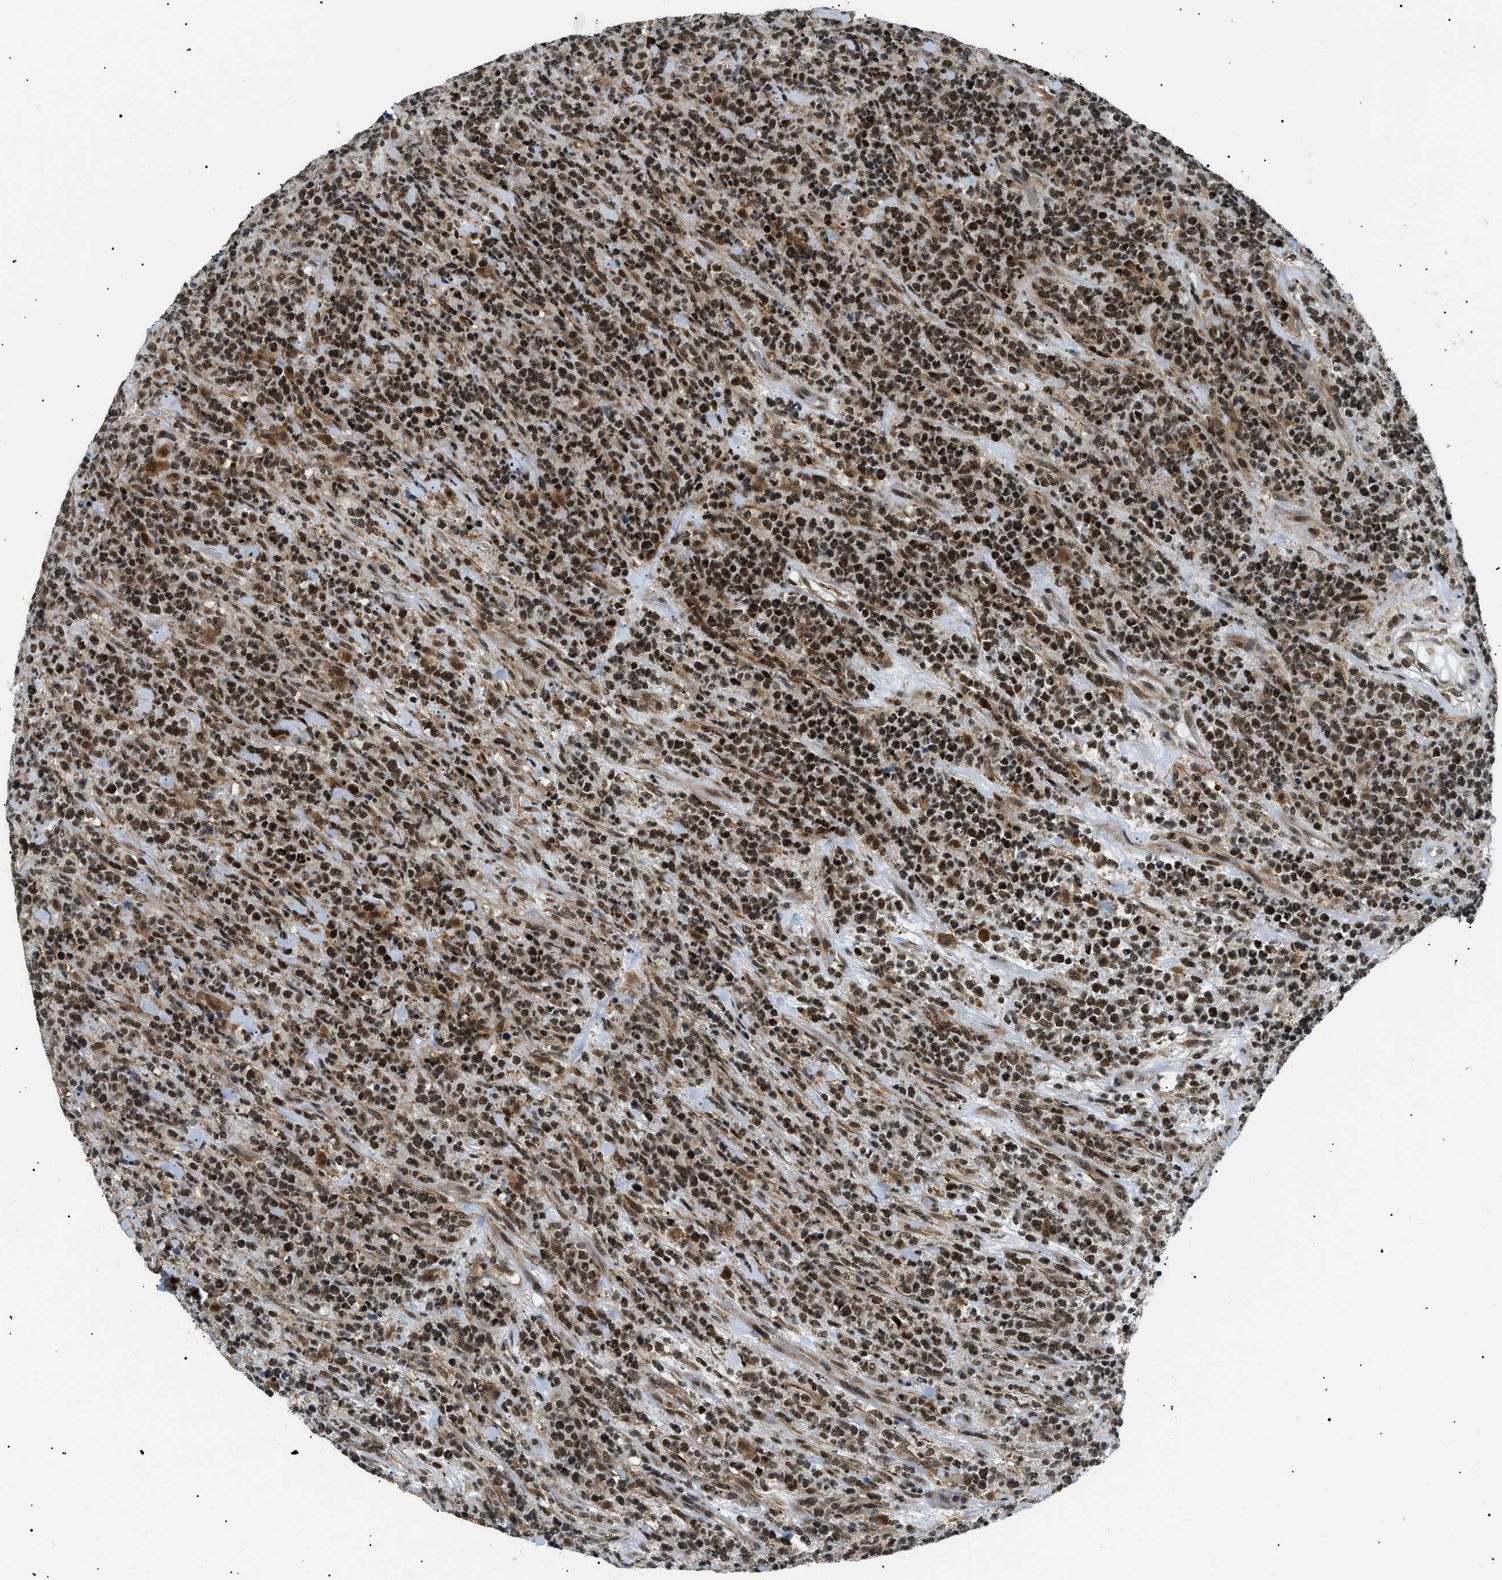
{"staining": {"intensity": "moderate", "quantity": "25%-75%", "location": "nuclear"}, "tissue": "lymphoma", "cell_type": "Tumor cells", "image_type": "cancer", "snomed": [{"axis": "morphology", "description": "Malignant lymphoma, non-Hodgkin's type, High grade"}, {"axis": "topography", "description": "Soft tissue"}], "caption": "Human lymphoma stained with a brown dye exhibits moderate nuclear positive expression in approximately 25%-75% of tumor cells.", "gene": "RBM15", "patient": {"sex": "male", "age": 18}}